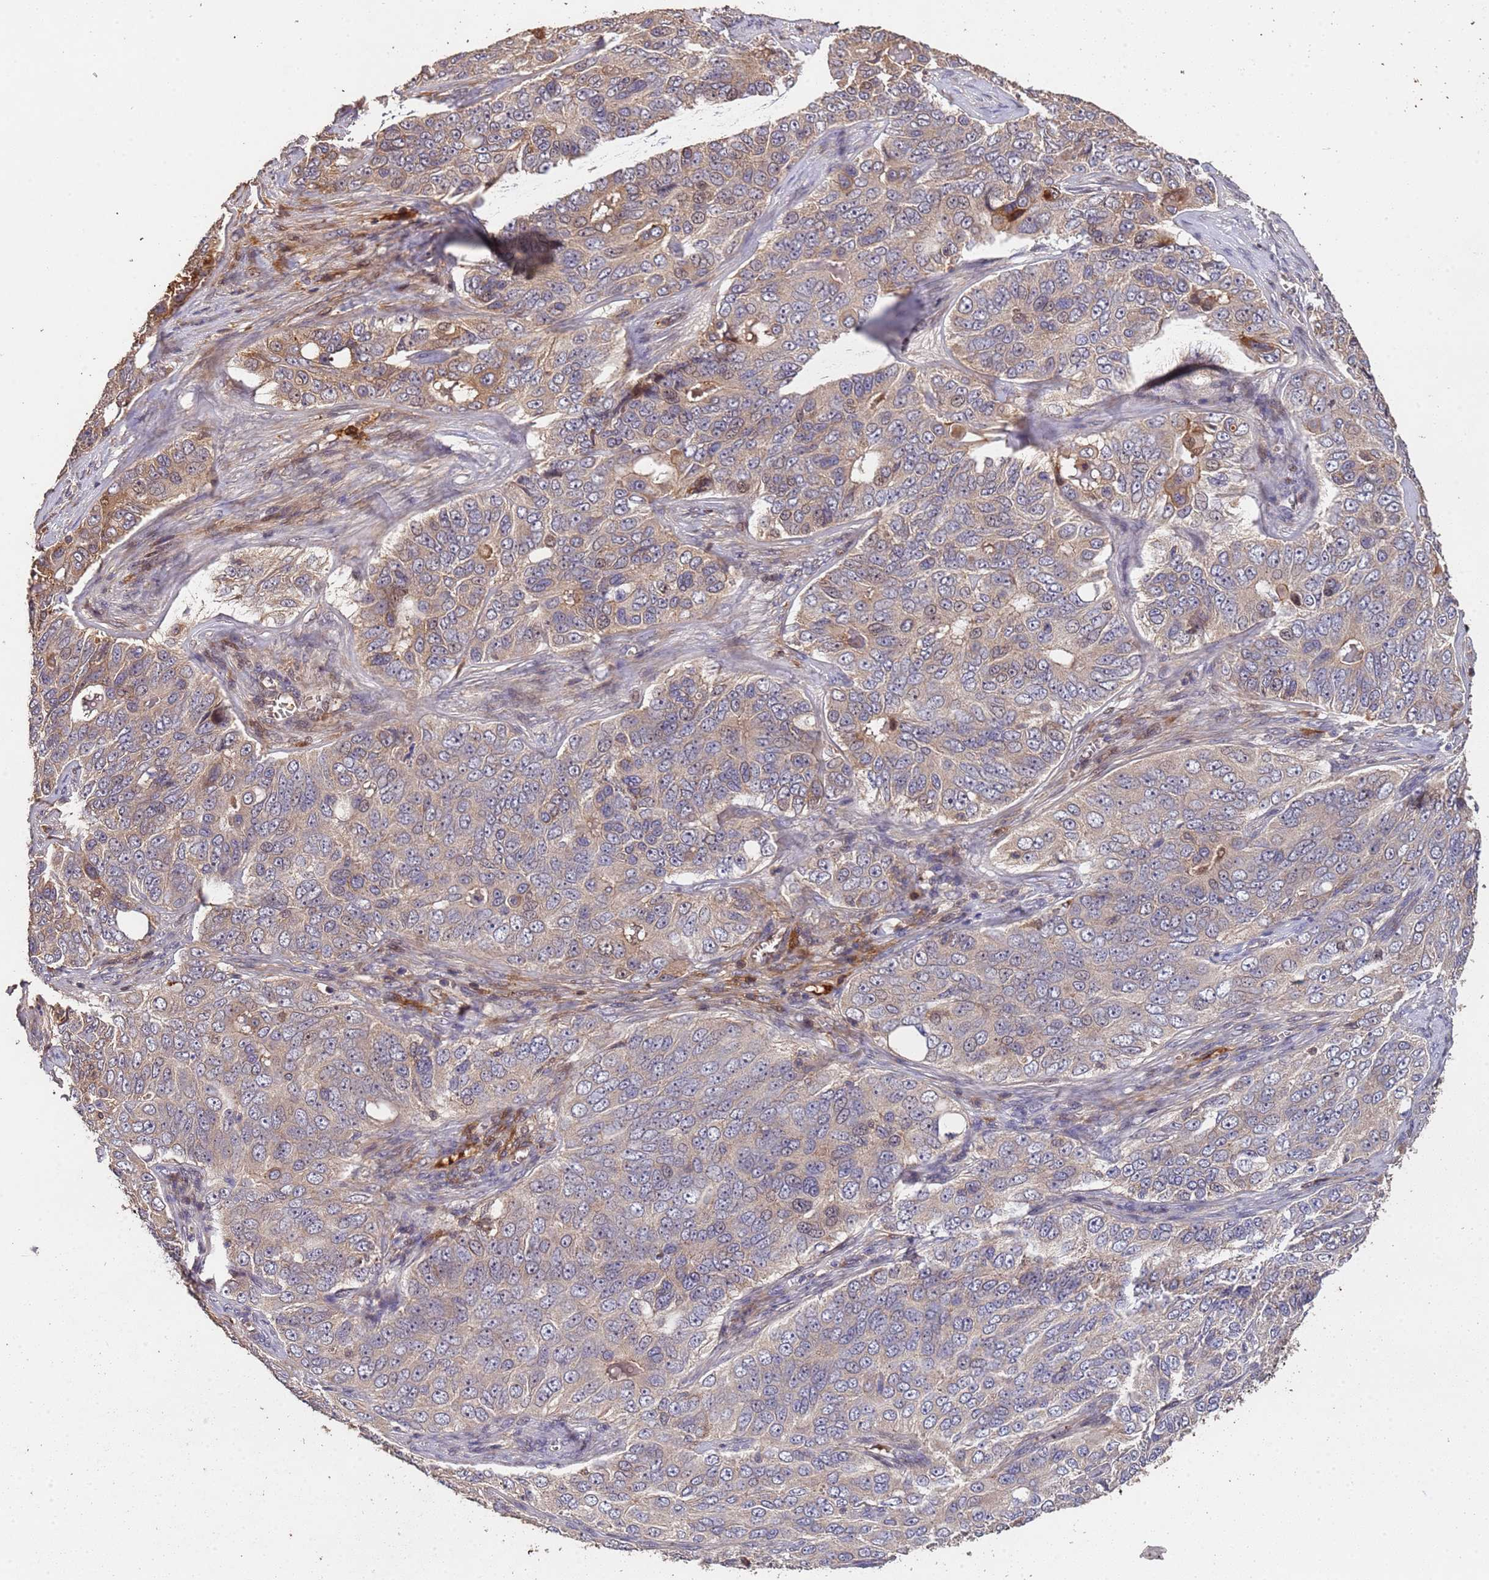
{"staining": {"intensity": "moderate", "quantity": "<25%", "location": "cytoplasmic/membranous"}, "tissue": "ovarian cancer", "cell_type": "Tumor cells", "image_type": "cancer", "snomed": [{"axis": "morphology", "description": "Carcinoma, endometroid"}, {"axis": "topography", "description": "Ovary"}], "caption": "Moderate cytoplasmic/membranous protein positivity is identified in approximately <25% of tumor cells in ovarian cancer.", "gene": "CCDC184", "patient": {"sex": "female", "age": 51}}